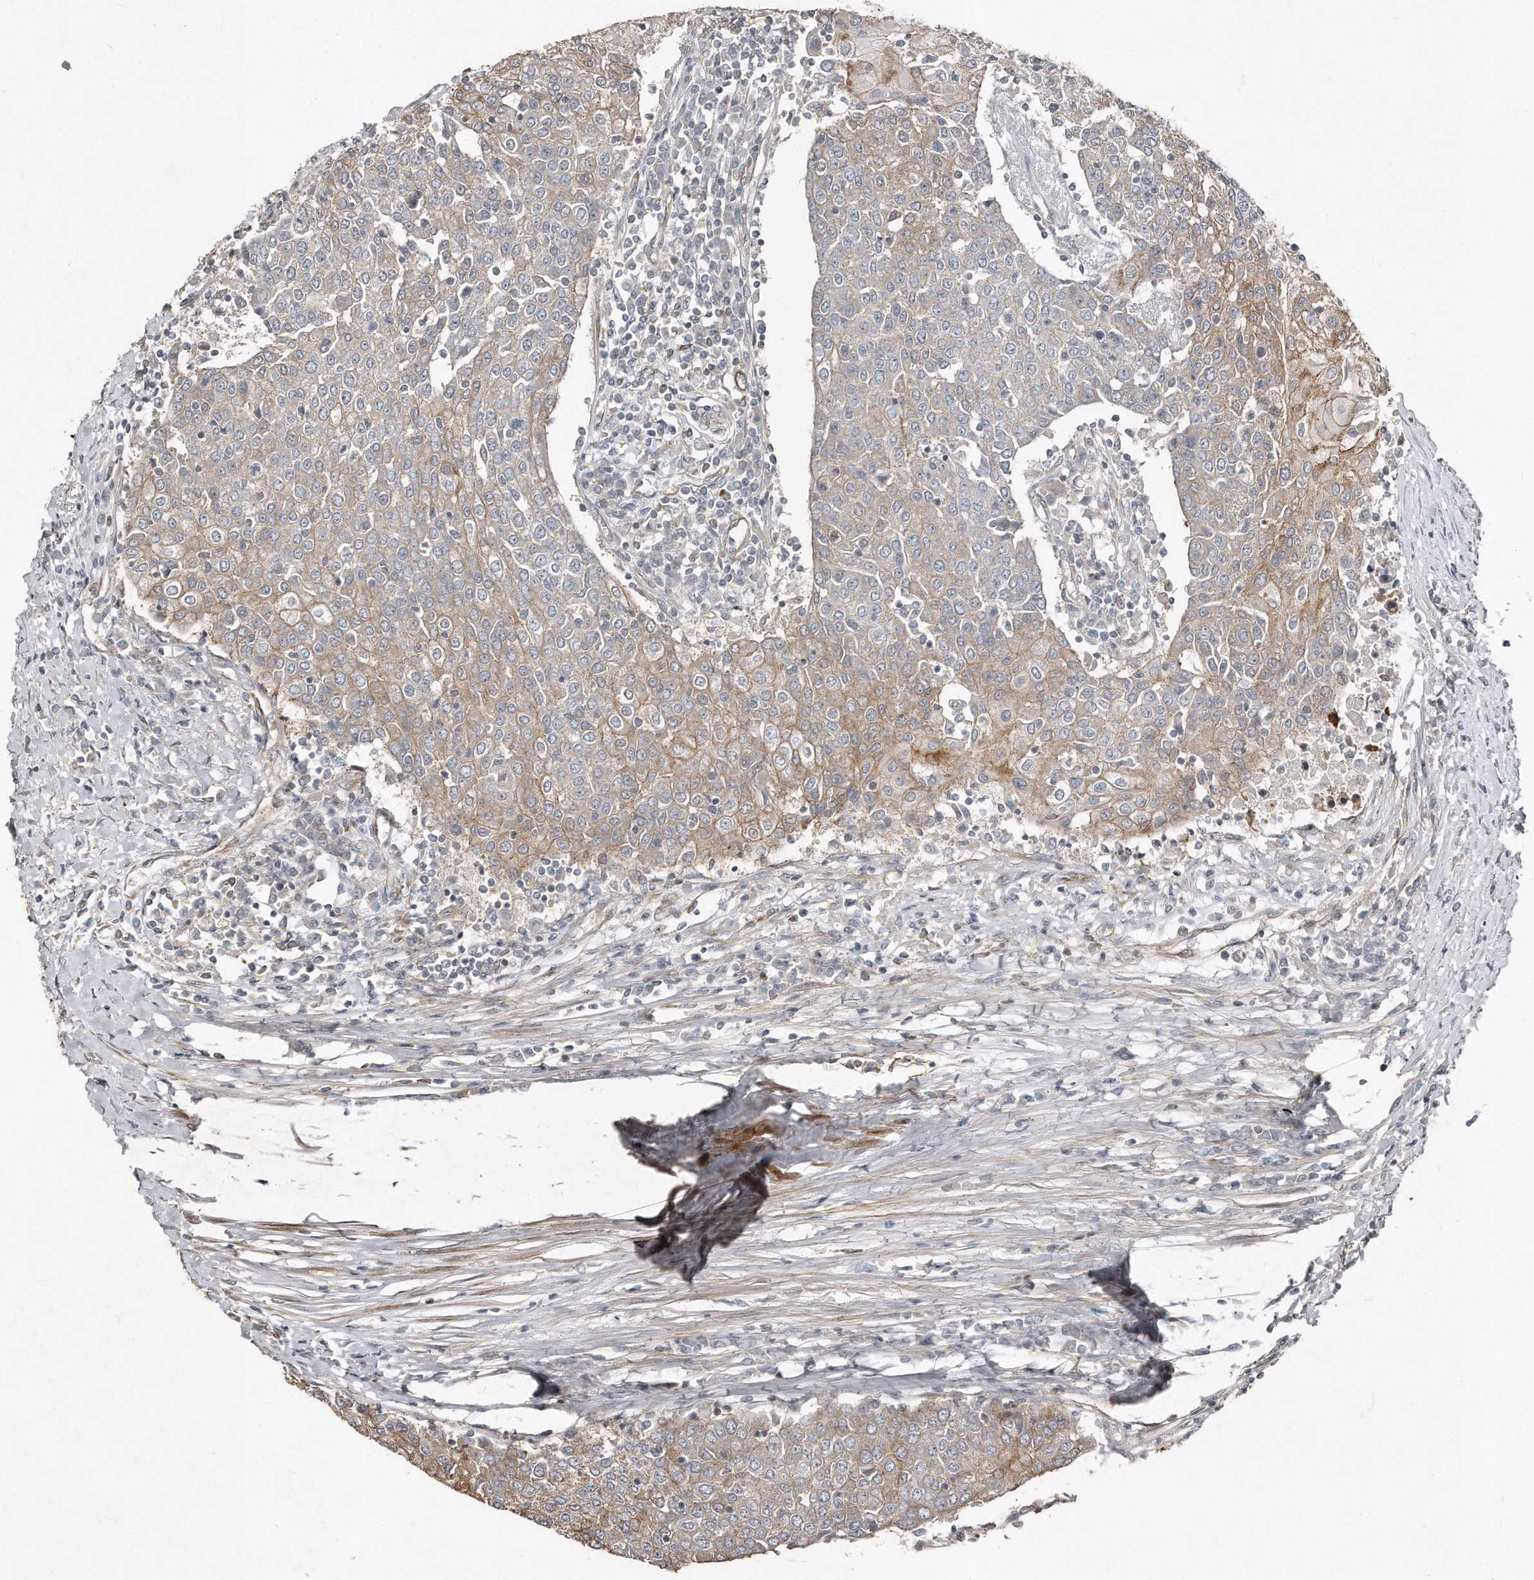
{"staining": {"intensity": "weak", "quantity": "25%-75%", "location": "cytoplasmic/membranous"}, "tissue": "urothelial cancer", "cell_type": "Tumor cells", "image_type": "cancer", "snomed": [{"axis": "morphology", "description": "Urothelial carcinoma, High grade"}, {"axis": "topography", "description": "Urinary bladder"}], "caption": "Human urothelial cancer stained with a brown dye reveals weak cytoplasmic/membranous positive staining in approximately 25%-75% of tumor cells.", "gene": "SNAP47", "patient": {"sex": "female", "age": 85}}